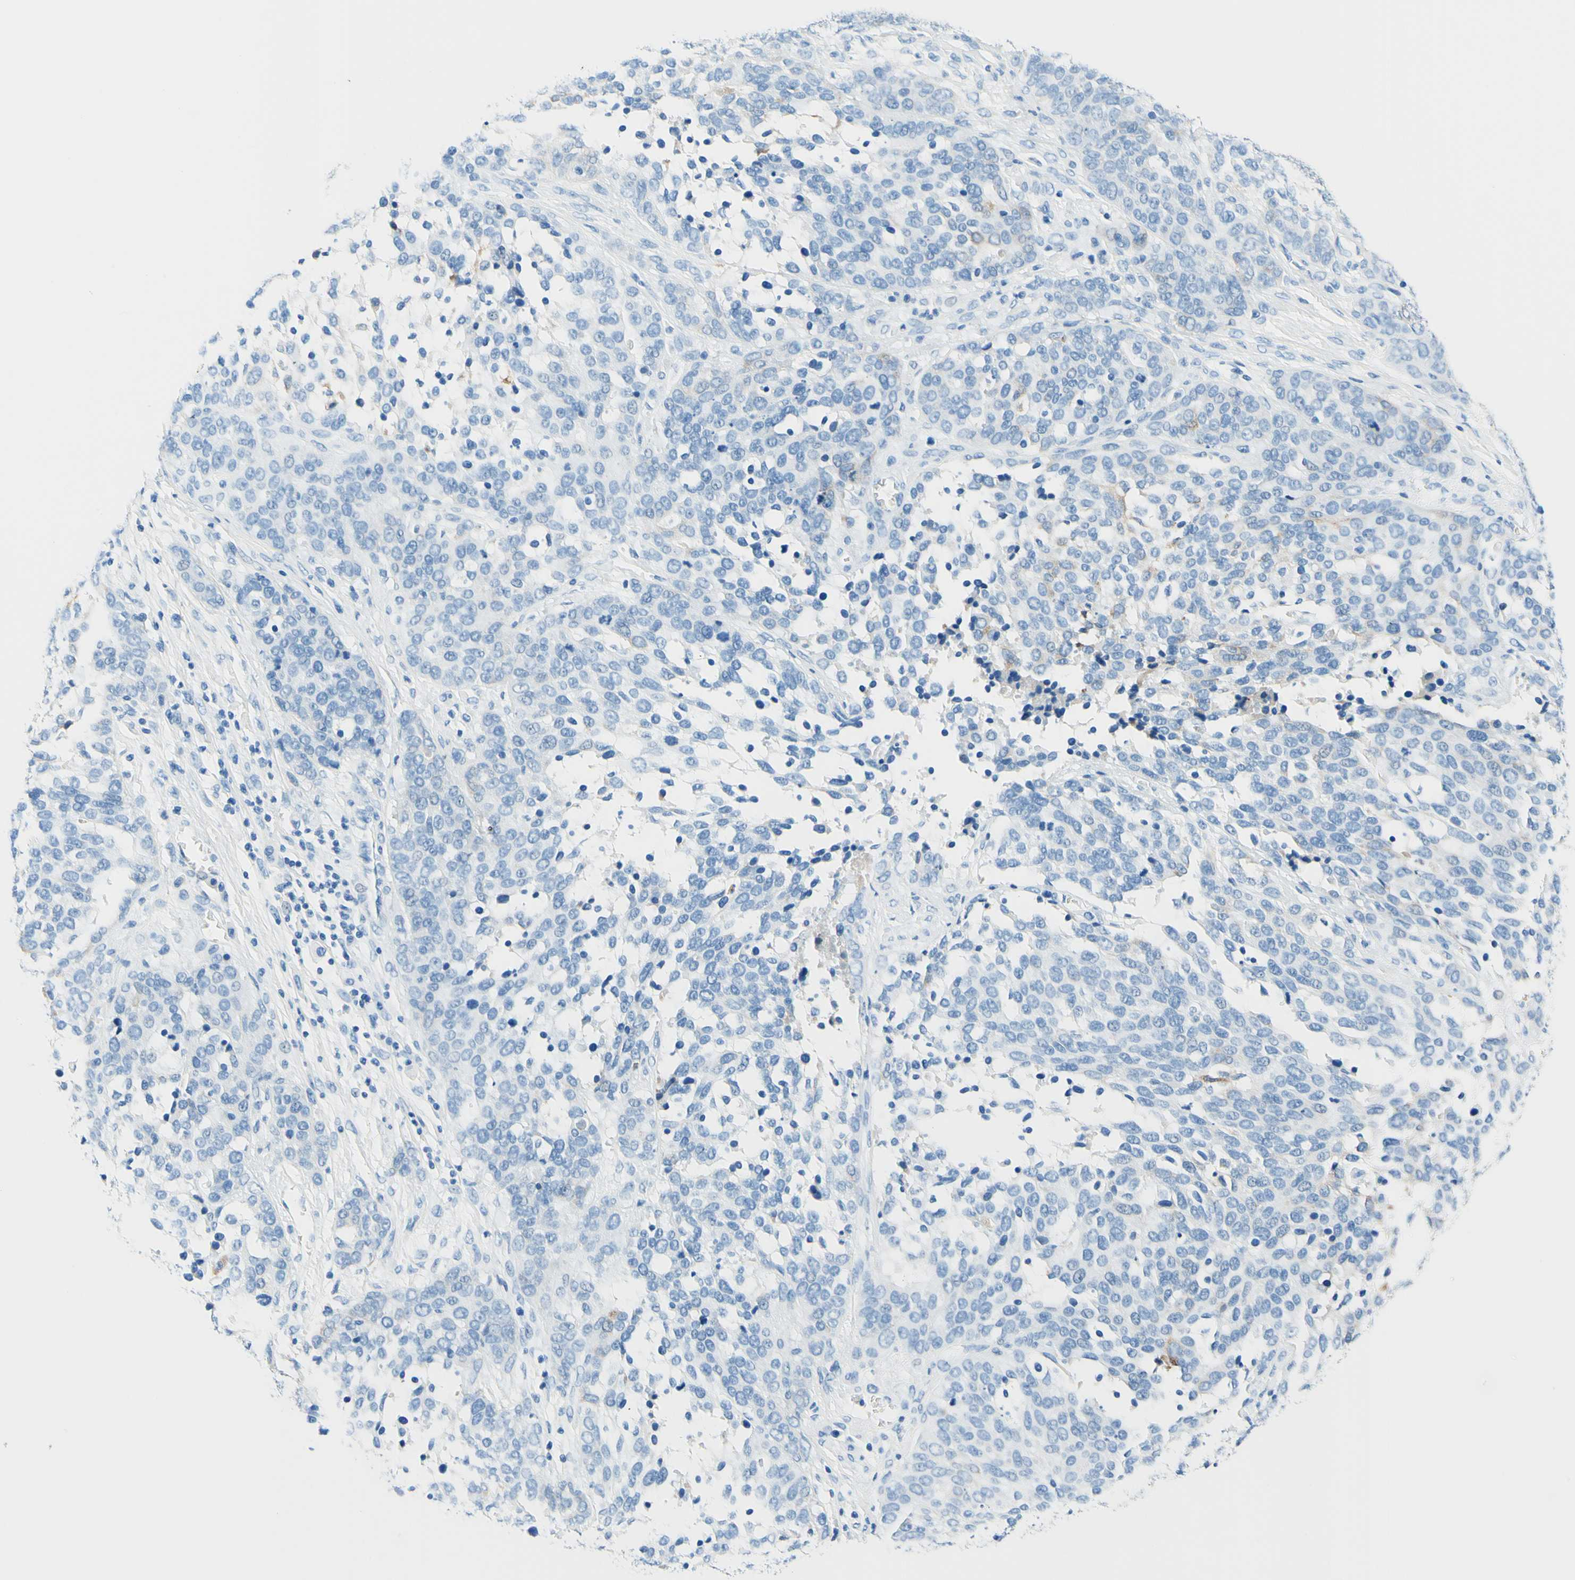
{"staining": {"intensity": "negative", "quantity": "none", "location": "none"}, "tissue": "ovarian cancer", "cell_type": "Tumor cells", "image_type": "cancer", "snomed": [{"axis": "morphology", "description": "Cystadenocarcinoma, serous, NOS"}, {"axis": "topography", "description": "Ovary"}], "caption": "The histopathology image displays no staining of tumor cells in ovarian serous cystadenocarcinoma. (Stains: DAB (3,3'-diaminobenzidine) IHC with hematoxylin counter stain, Microscopy: brightfield microscopy at high magnification).", "gene": "MFAP5", "patient": {"sex": "female", "age": 44}}